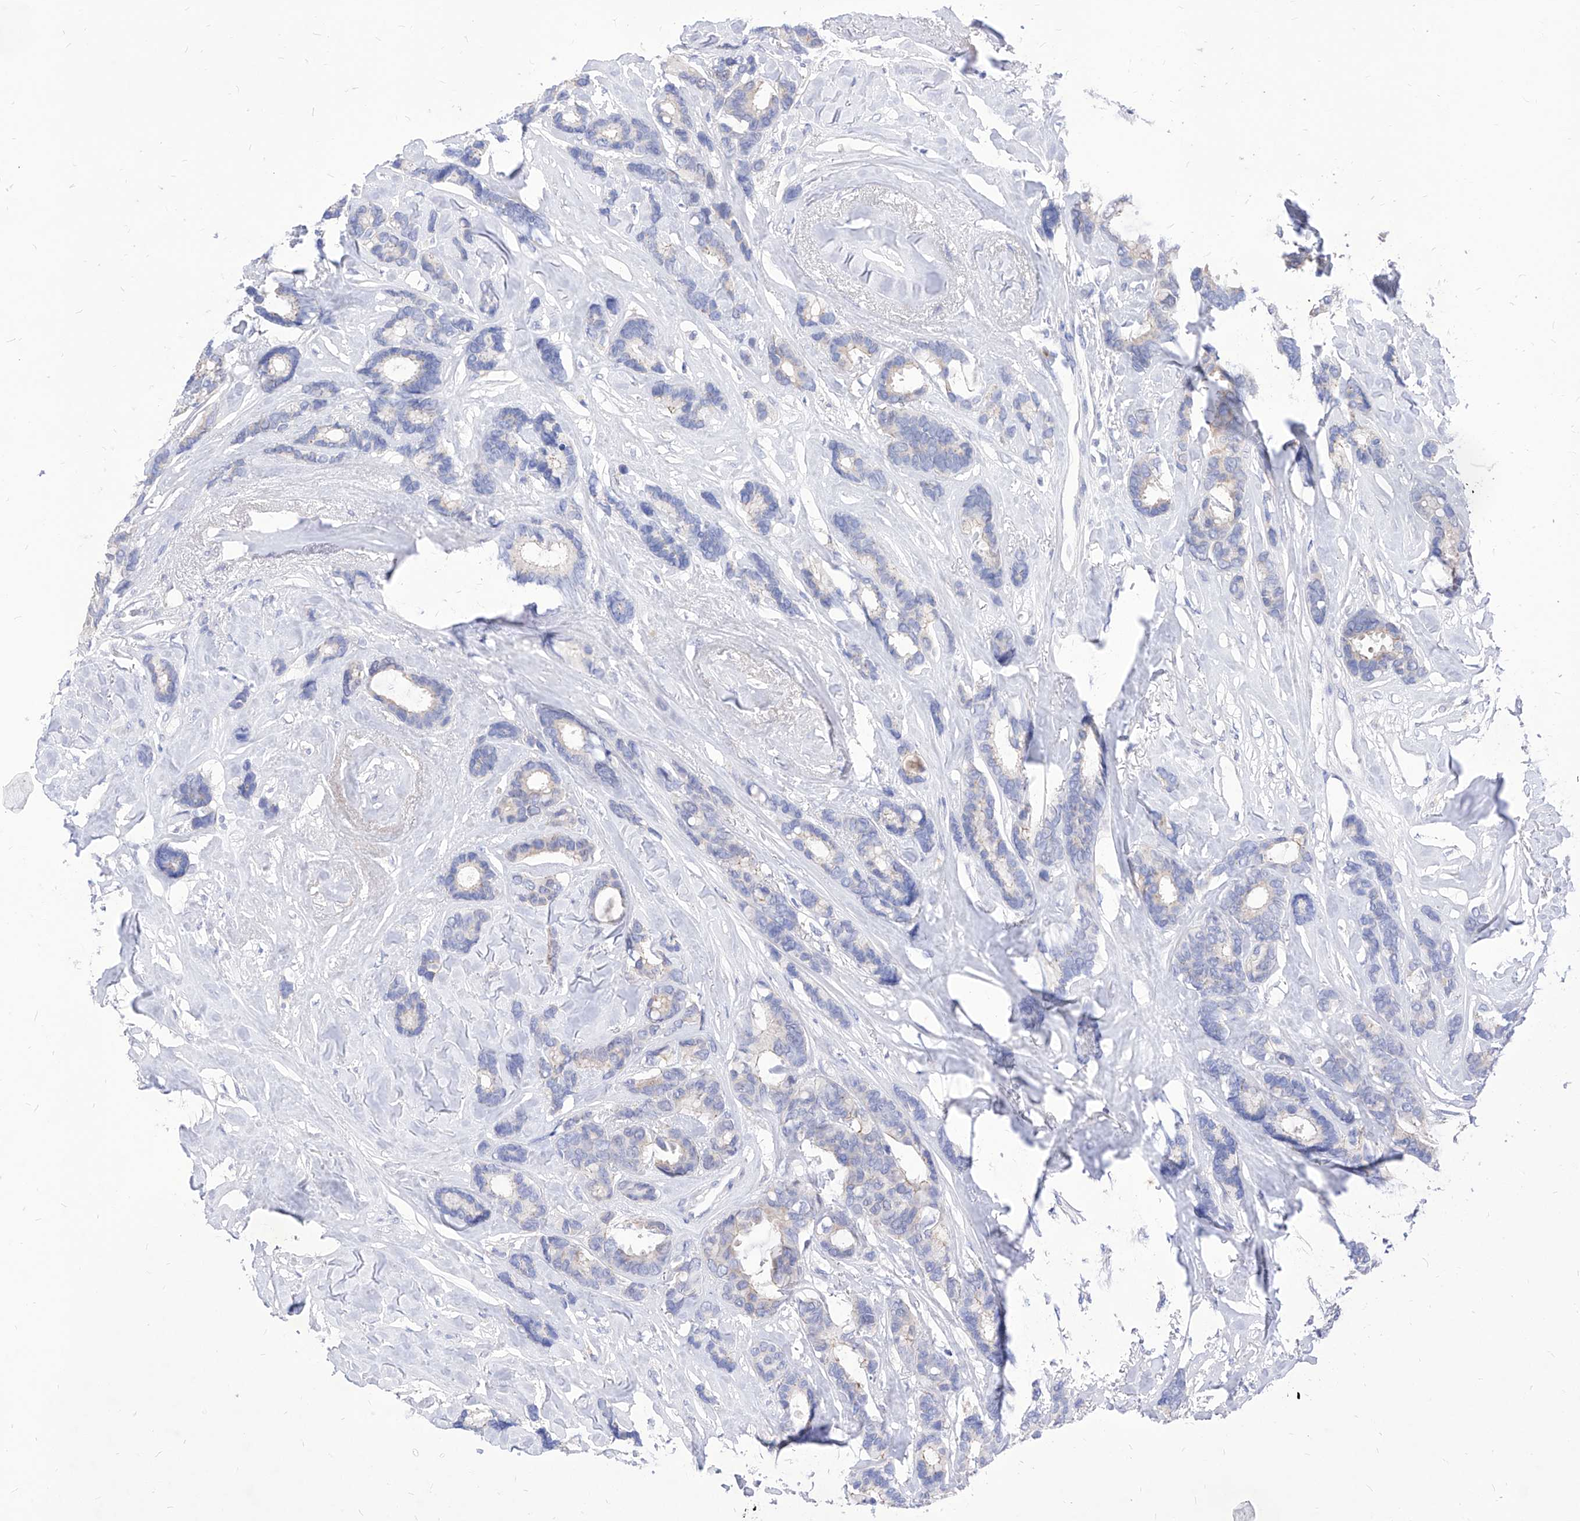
{"staining": {"intensity": "negative", "quantity": "none", "location": "none"}, "tissue": "breast cancer", "cell_type": "Tumor cells", "image_type": "cancer", "snomed": [{"axis": "morphology", "description": "Duct carcinoma"}, {"axis": "topography", "description": "Breast"}], "caption": "Immunohistochemistry (IHC) micrograph of human invasive ductal carcinoma (breast) stained for a protein (brown), which demonstrates no positivity in tumor cells.", "gene": "VAX1", "patient": {"sex": "female", "age": 87}}